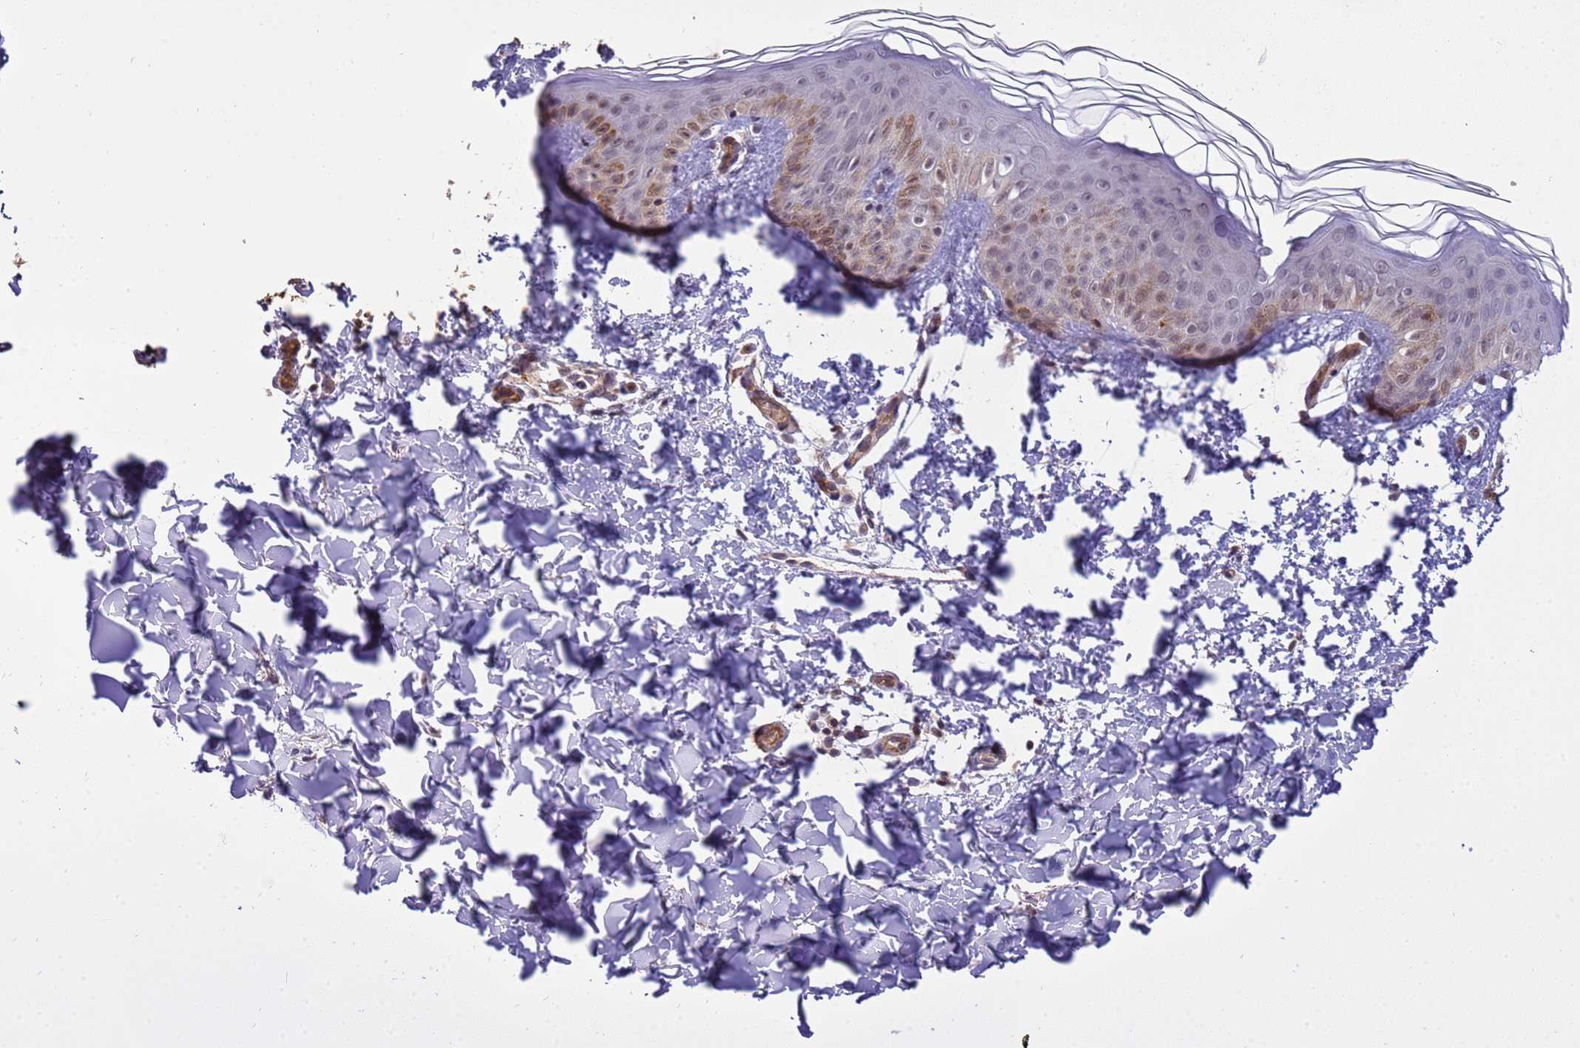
{"staining": {"intensity": "negative", "quantity": "none", "location": "none"}, "tissue": "skin", "cell_type": "Fibroblasts", "image_type": "normal", "snomed": [{"axis": "morphology", "description": "Normal tissue, NOS"}, {"axis": "topography", "description": "Skin"}], "caption": "Micrograph shows no significant protein staining in fibroblasts of unremarkable skin.", "gene": "EMC2", "patient": {"sex": "female", "age": 58}}